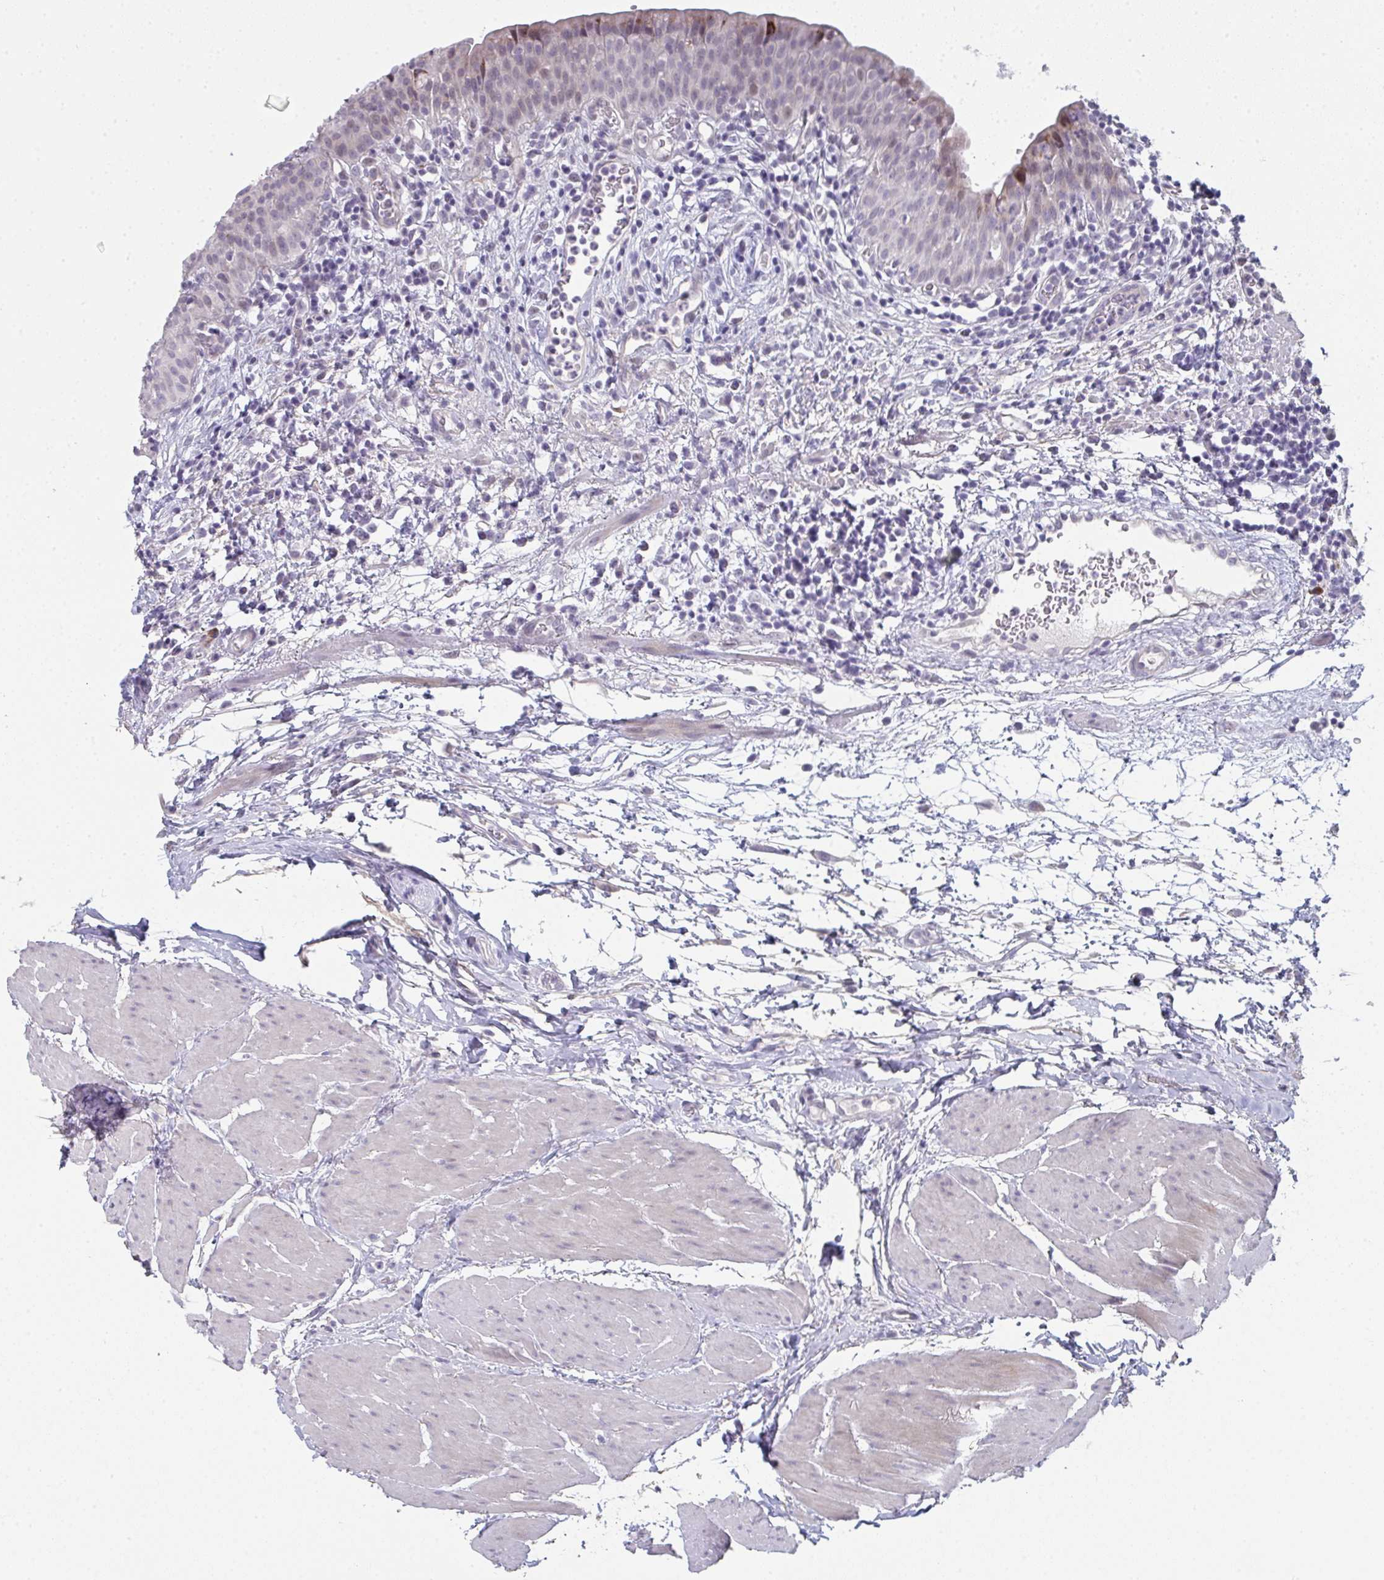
{"staining": {"intensity": "weak", "quantity": "<25%", "location": "nuclear"}, "tissue": "urinary bladder", "cell_type": "Urothelial cells", "image_type": "normal", "snomed": [{"axis": "morphology", "description": "Normal tissue, NOS"}, {"axis": "morphology", "description": "Inflammation, NOS"}, {"axis": "topography", "description": "Urinary bladder"}], "caption": "Human urinary bladder stained for a protein using IHC demonstrates no staining in urothelial cells.", "gene": "A1CF", "patient": {"sex": "male", "age": 57}}